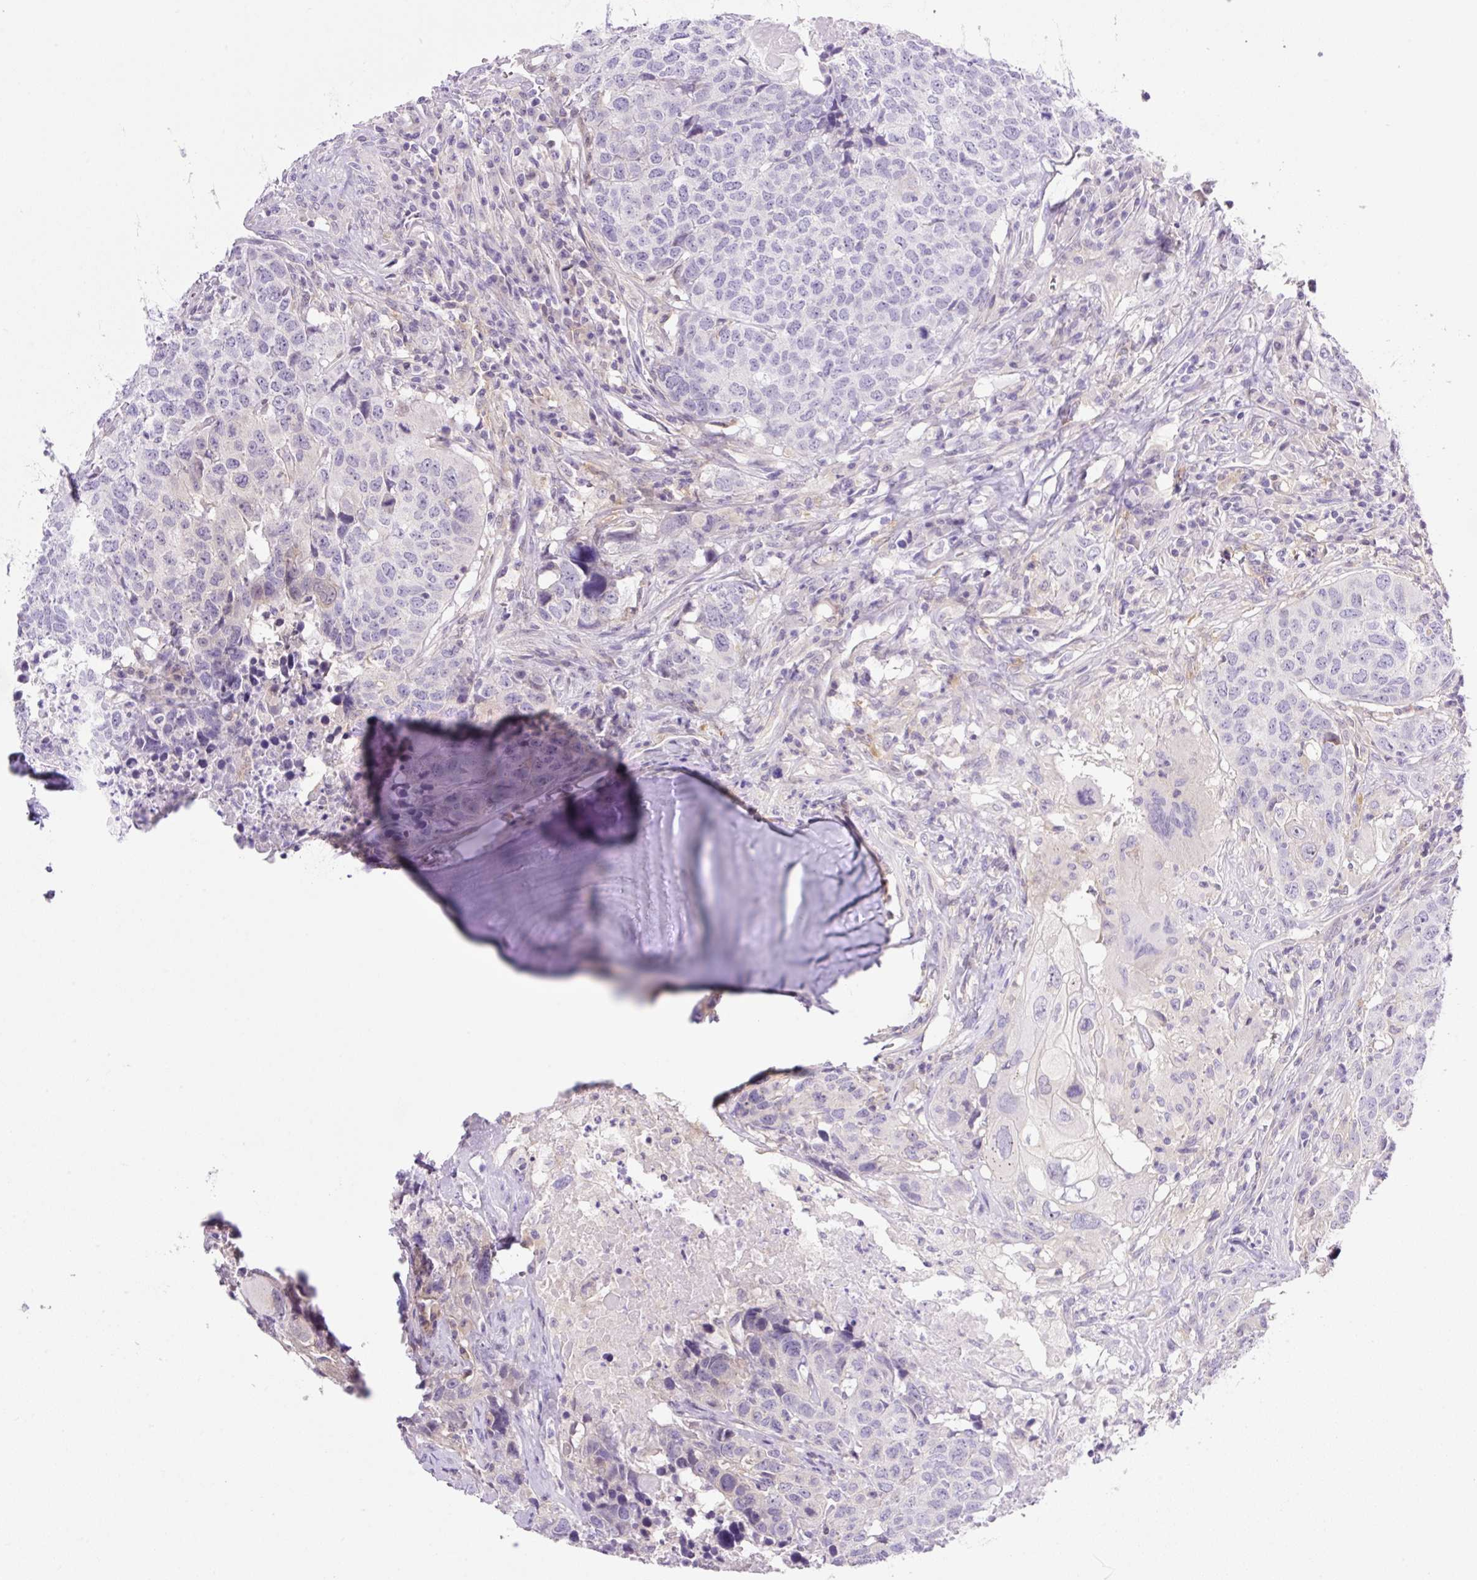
{"staining": {"intensity": "negative", "quantity": "none", "location": "none"}, "tissue": "head and neck cancer", "cell_type": "Tumor cells", "image_type": "cancer", "snomed": [{"axis": "morphology", "description": "Normal tissue, NOS"}, {"axis": "morphology", "description": "Squamous cell carcinoma, NOS"}, {"axis": "topography", "description": "Skeletal muscle"}, {"axis": "topography", "description": "Vascular tissue"}, {"axis": "topography", "description": "Peripheral nerve tissue"}, {"axis": "topography", "description": "Head-Neck"}], "caption": "A histopathology image of head and neck cancer (squamous cell carcinoma) stained for a protein shows no brown staining in tumor cells. Nuclei are stained in blue.", "gene": "CAMK2B", "patient": {"sex": "male", "age": 66}}